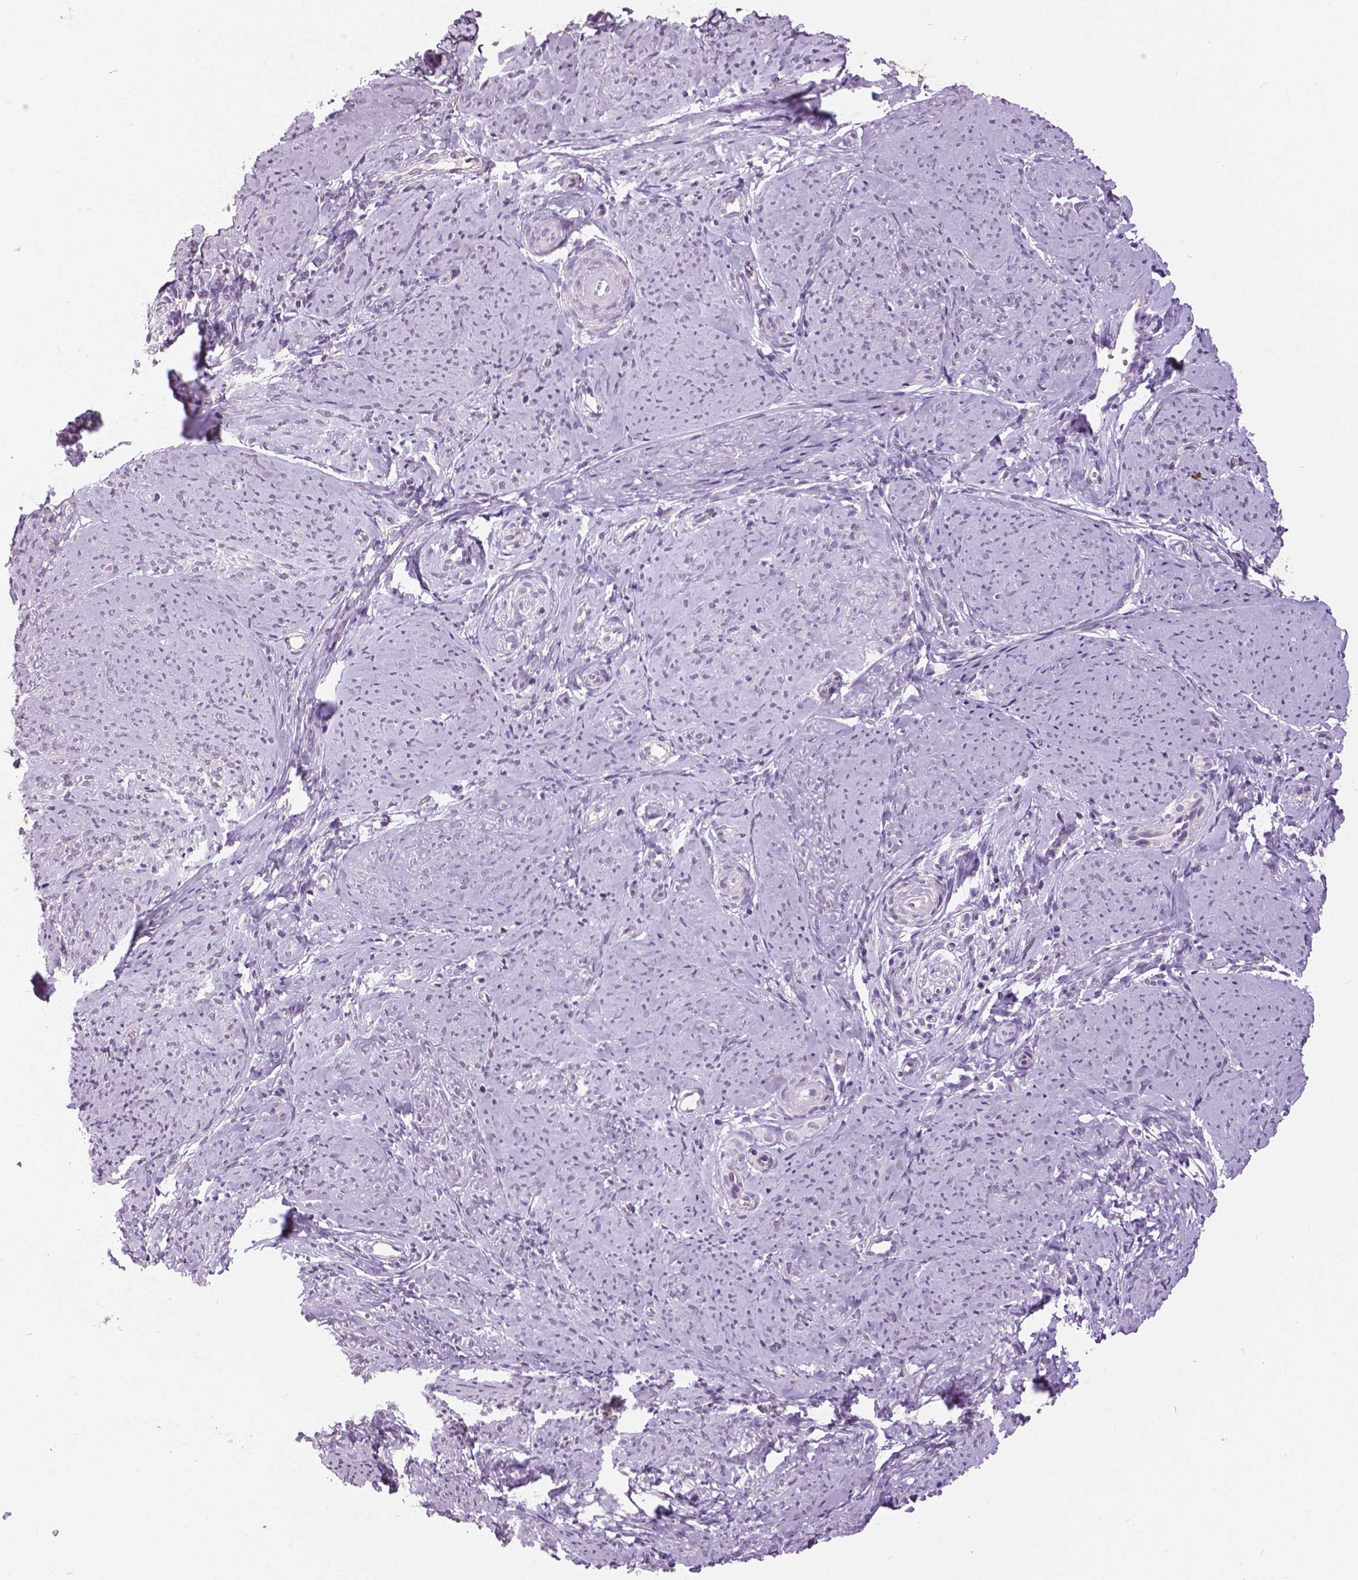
{"staining": {"intensity": "negative", "quantity": "none", "location": "none"}, "tissue": "smooth muscle", "cell_type": "Smooth muscle cells", "image_type": "normal", "snomed": [{"axis": "morphology", "description": "Normal tissue, NOS"}, {"axis": "topography", "description": "Smooth muscle"}], "caption": "Immunohistochemical staining of normal smooth muscle exhibits no significant staining in smooth muscle cells.", "gene": "GRIN2A", "patient": {"sex": "female", "age": 48}}